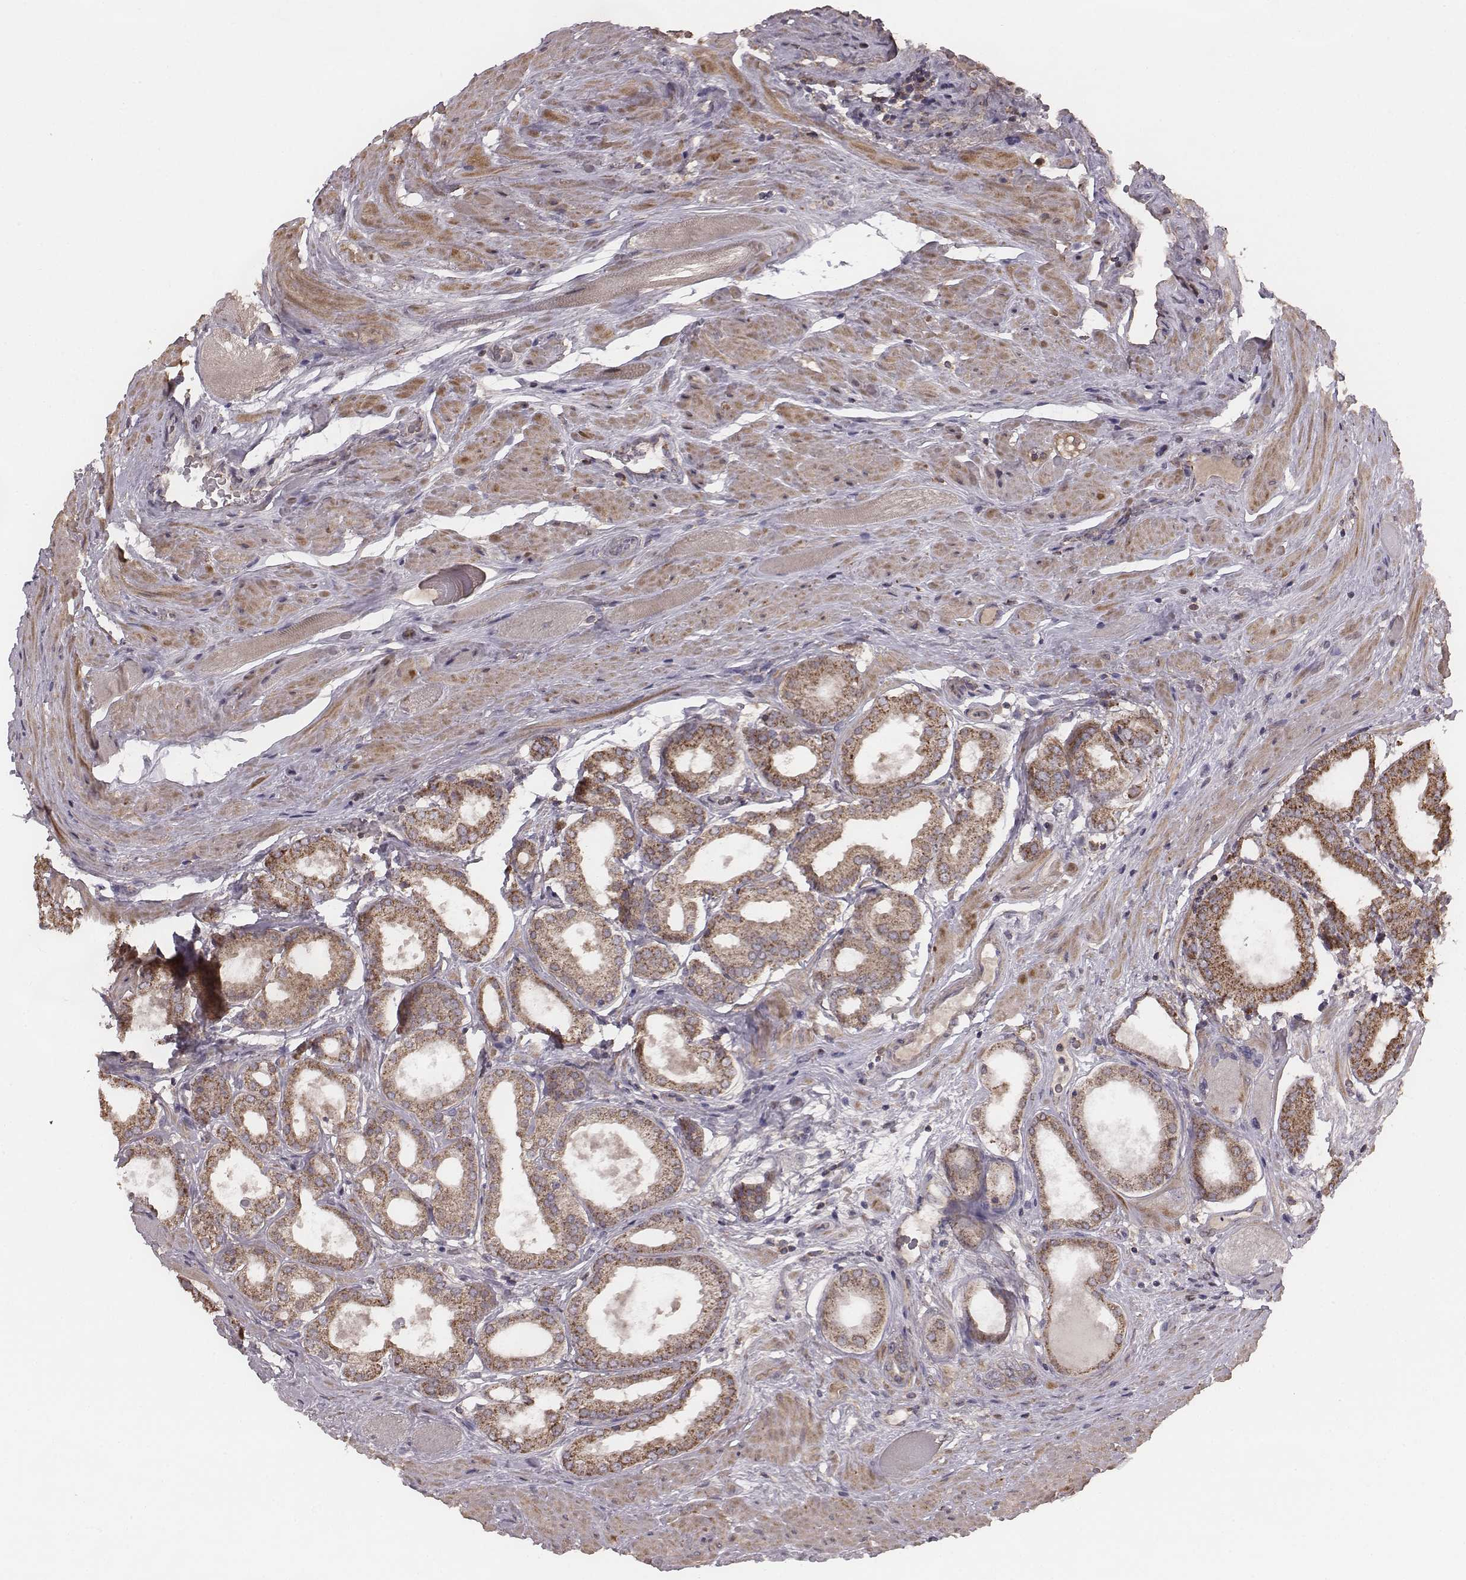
{"staining": {"intensity": "strong", "quantity": ">75%", "location": "cytoplasmic/membranous"}, "tissue": "prostate cancer", "cell_type": "Tumor cells", "image_type": "cancer", "snomed": [{"axis": "morphology", "description": "Adenocarcinoma, NOS"}, {"axis": "topography", "description": "Prostate"}], "caption": "Prostate cancer (adenocarcinoma) stained with a protein marker shows strong staining in tumor cells.", "gene": "PDCD2L", "patient": {"sex": "male", "age": 63}}